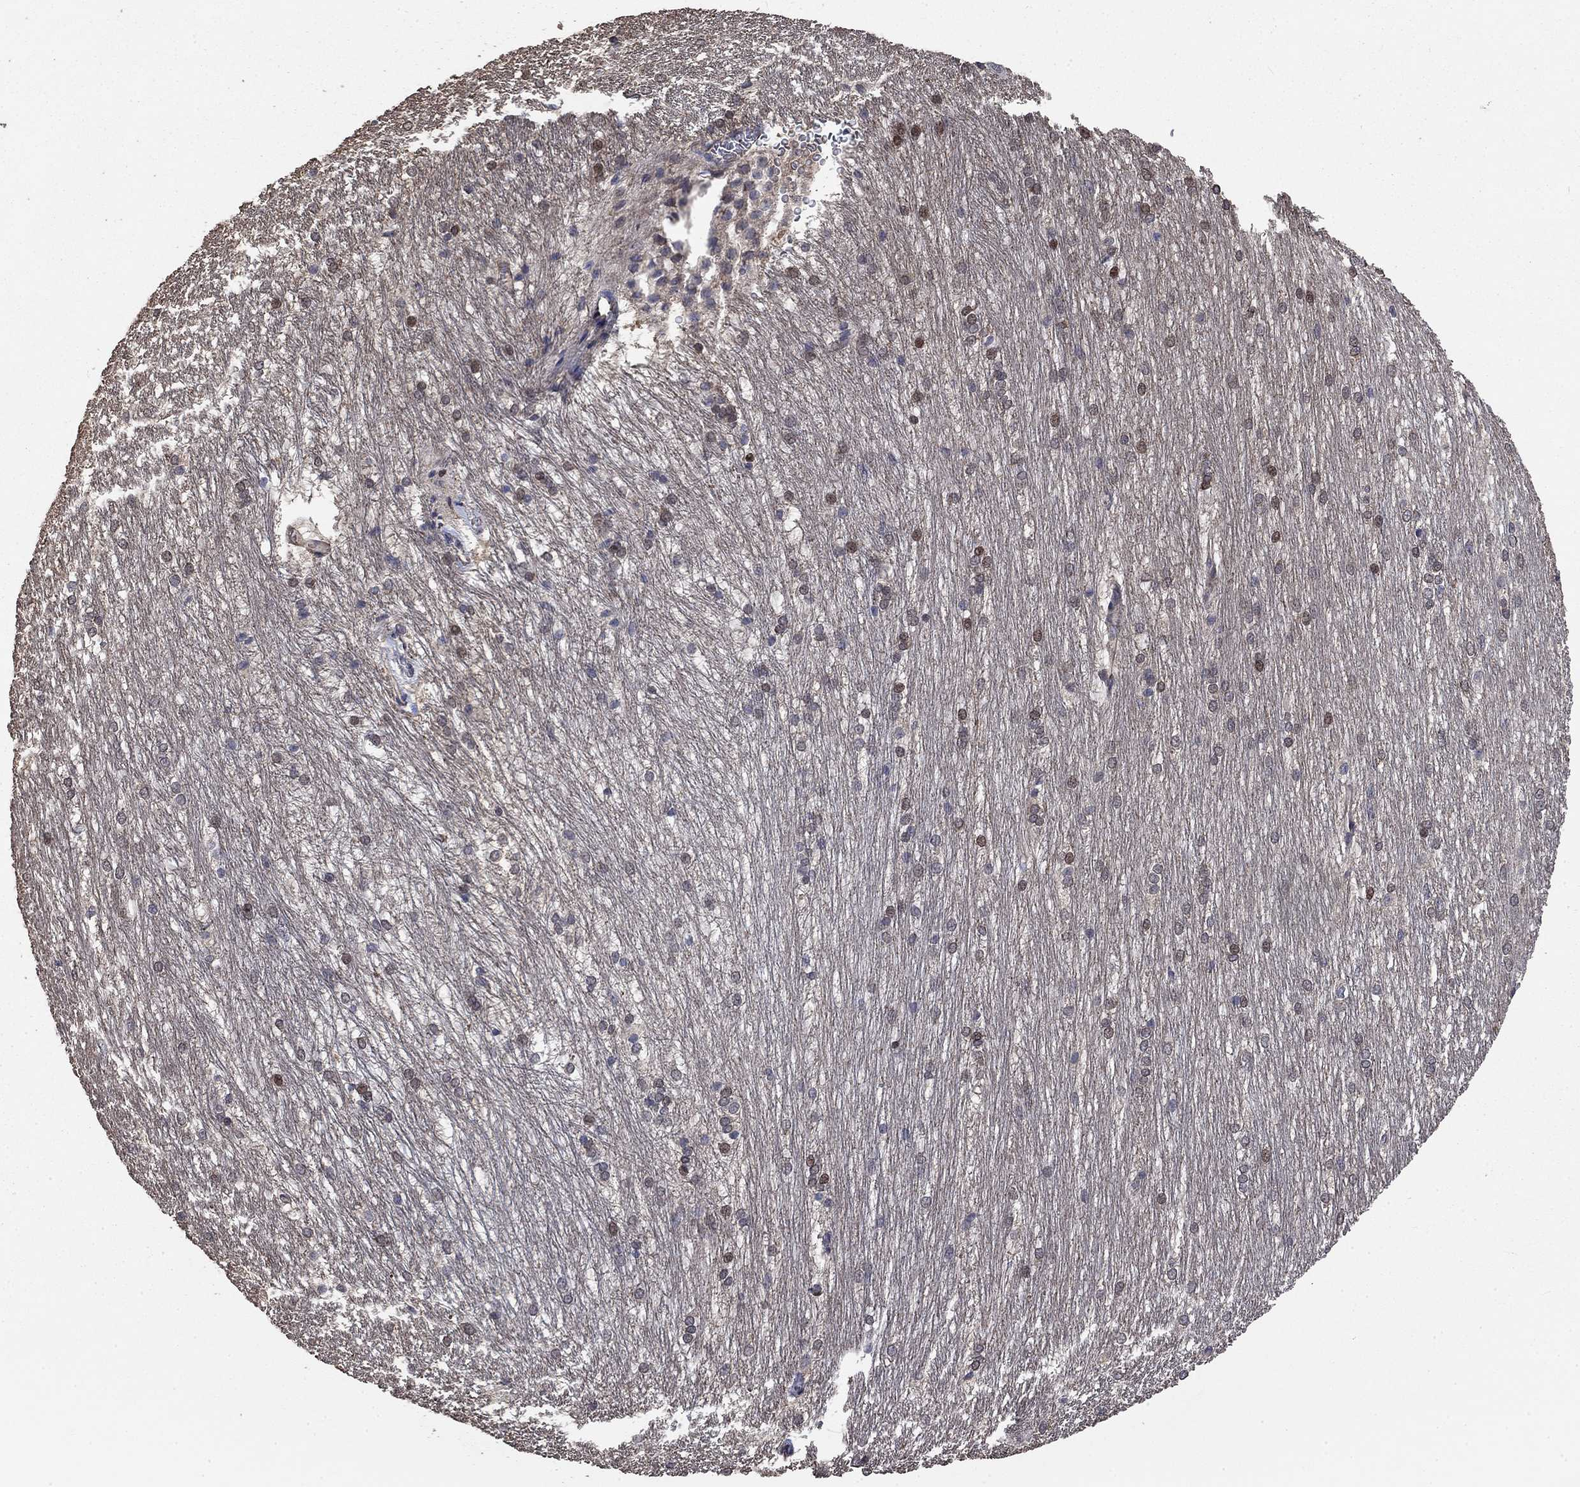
{"staining": {"intensity": "moderate", "quantity": "<25%", "location": "cytoplasmic/membranous,nuclear"}, "tissue": "hippocampus", "cell_type": "Glial cells", "image_type": "normal", "snomed": [{"axis": "morphology", "description": "Normal tissue, NOS"}, {"axis": "topography", "description": "Cerebral cortex"}, {"axis": "topography", "description": "Hippocampus"}], "caption": "Glial cells reveal moderate cytoplasmic/membranous,nuclear positivity in approximately <25% of cells in unremarkable hippocampus.", "gene": "PDE3A", "patient": {"sex": "female", "age": 19}}